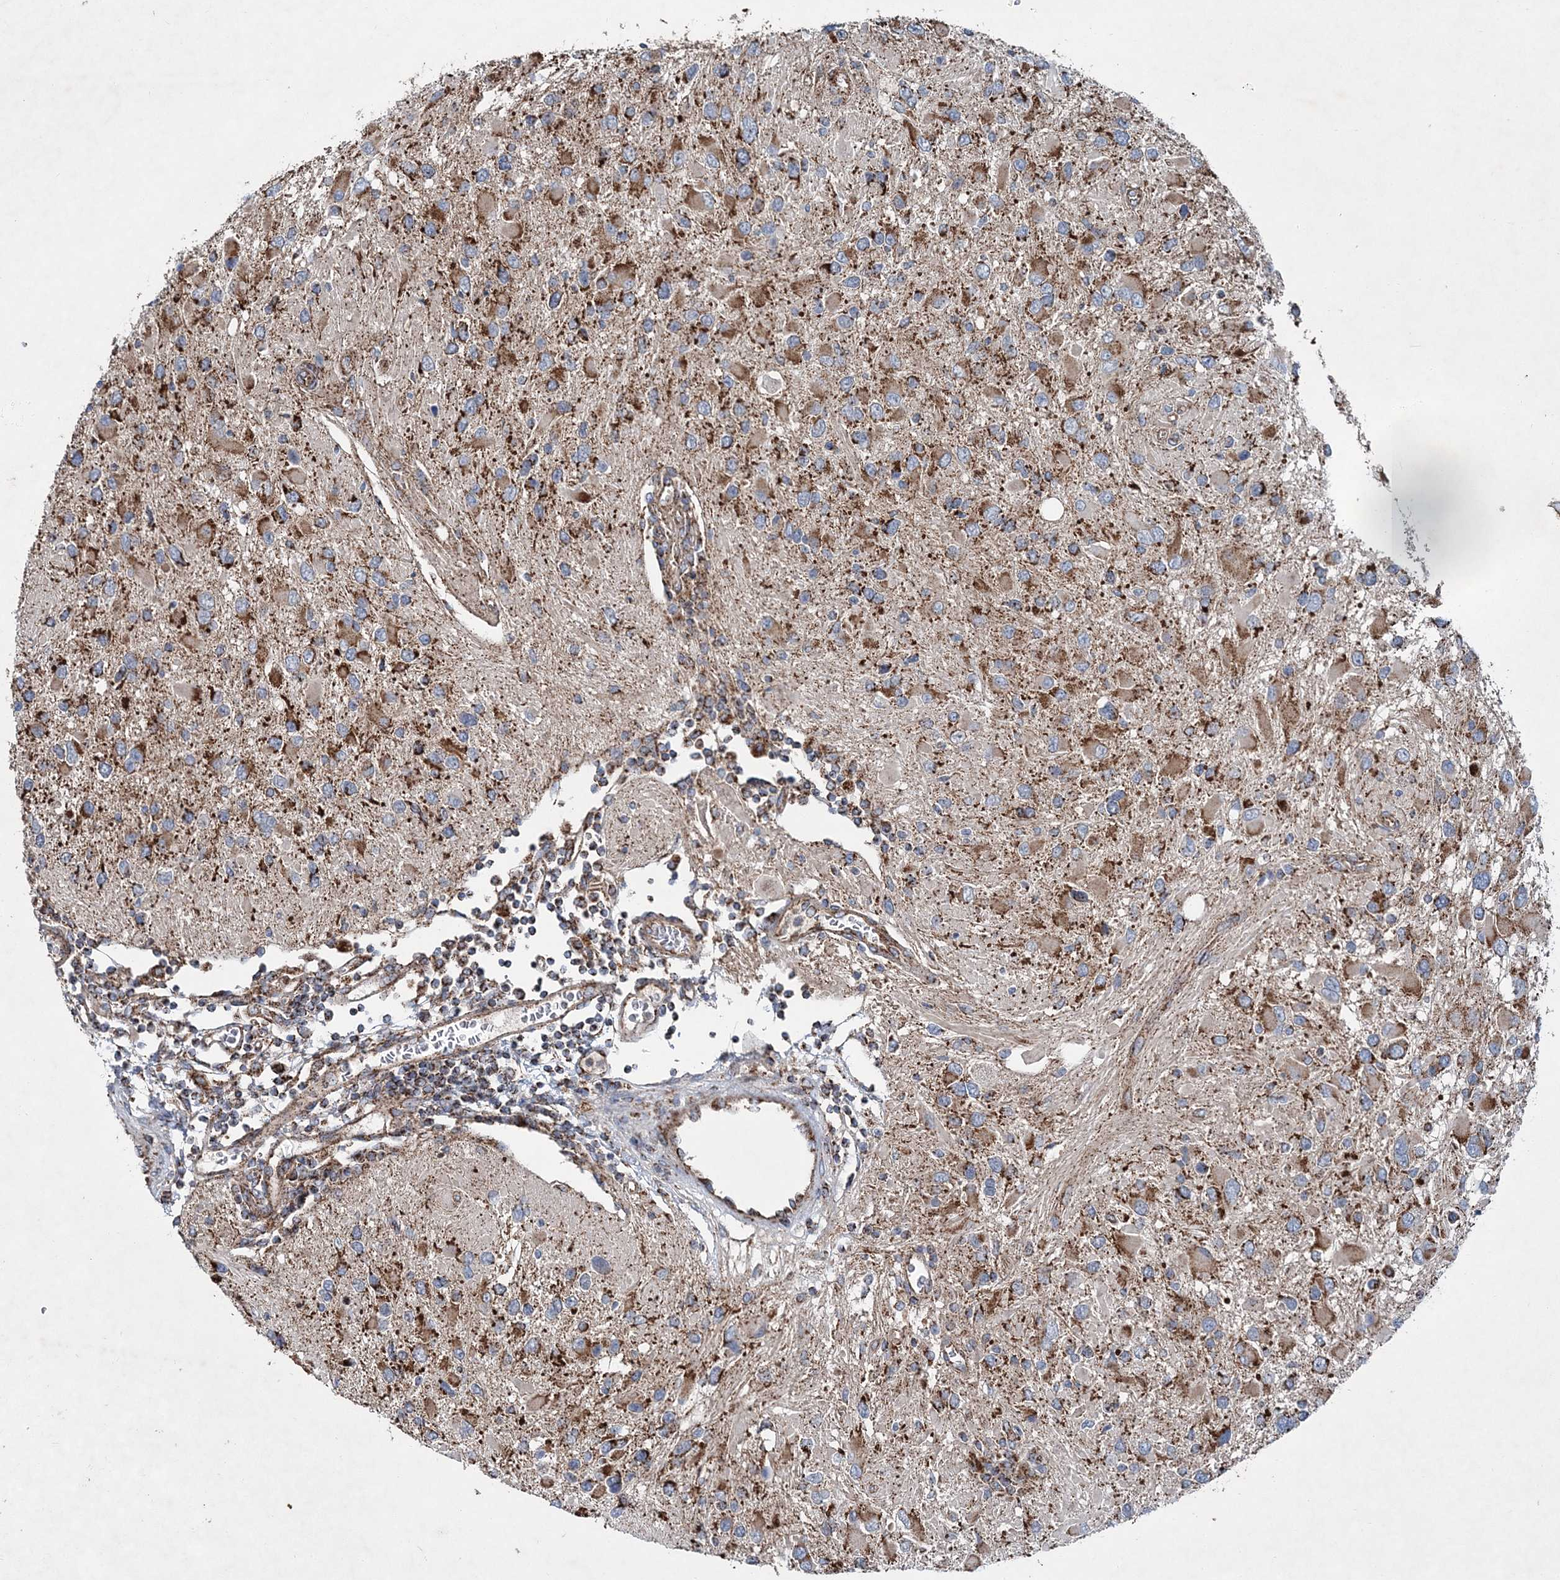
{"staining": {"intensity": "moderate", "quantity": ">75%", "location": "cytoplasmic/membranous"}, "tissue": "glioma", "cell_type": "Tumor cells", "image_type": "cancer", "snomed": [{"axis": "morphology", "description": "Glioma, malignant, High grade"}, {"axis": "topography", "description": "Brain"}], "caption": "This is an image of immunohistochemistry staining of malignant high-grade glioma, which shows moderate positivity in the cytoplasmic/membranous of tumor cells.", "gene": "SPAG16", "patient": {"sex": "male", "age": 53}}